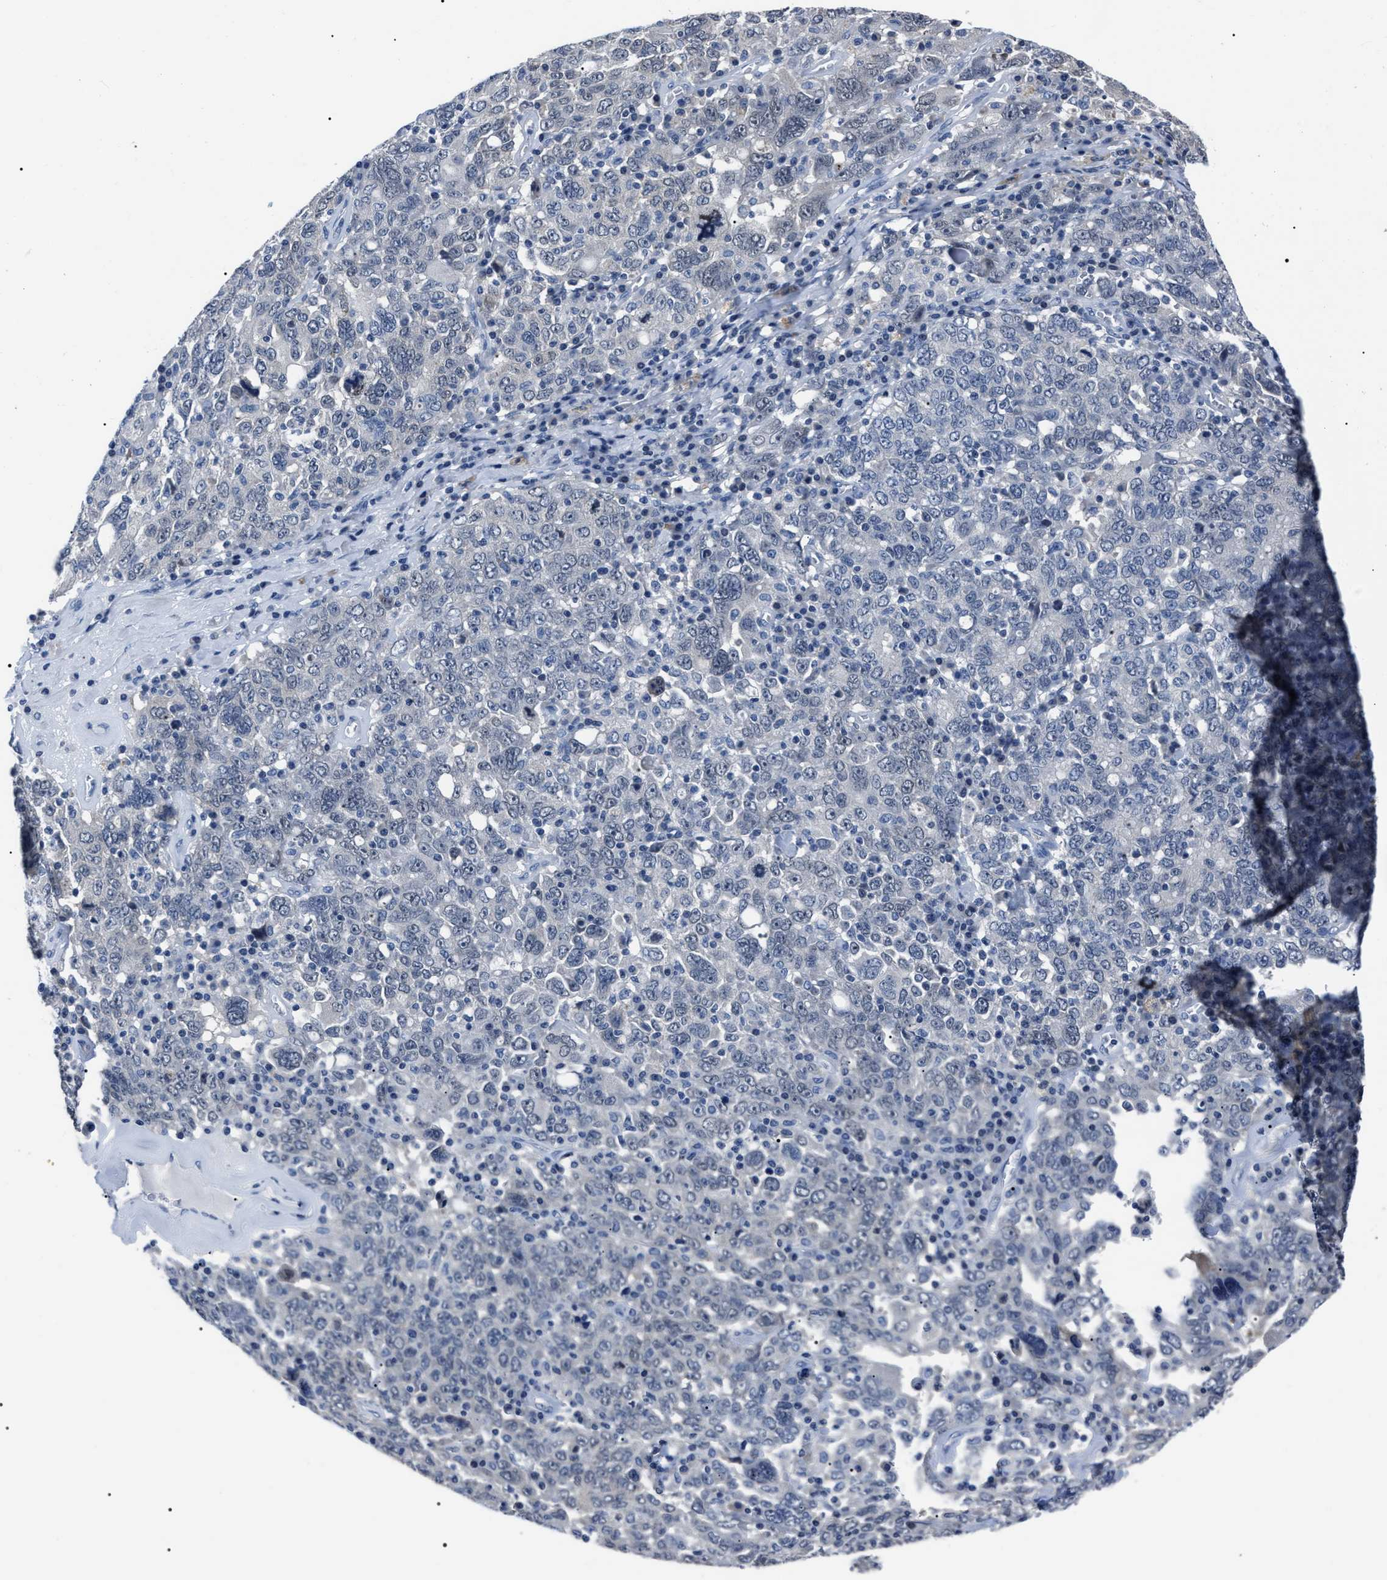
{"staining": {"intensity": "negative", "quantity": "none", "location": "none"}, "tissue": "ovarian cancer", "cell_type": "Tumor cells", "image_type": "cancer", "snomed": [{"axis": "morphology", "description": "Carcinoma, endometroid"}, {"axis": "topography", "description": "Ovary"}], "caption": "Ovarian endometroid carcinoma stained for a protein using immunohistochemistry reveals no staining tumor cells.", "gene": "LRWD1", "patient": {"sex": "female", "age": 62}}